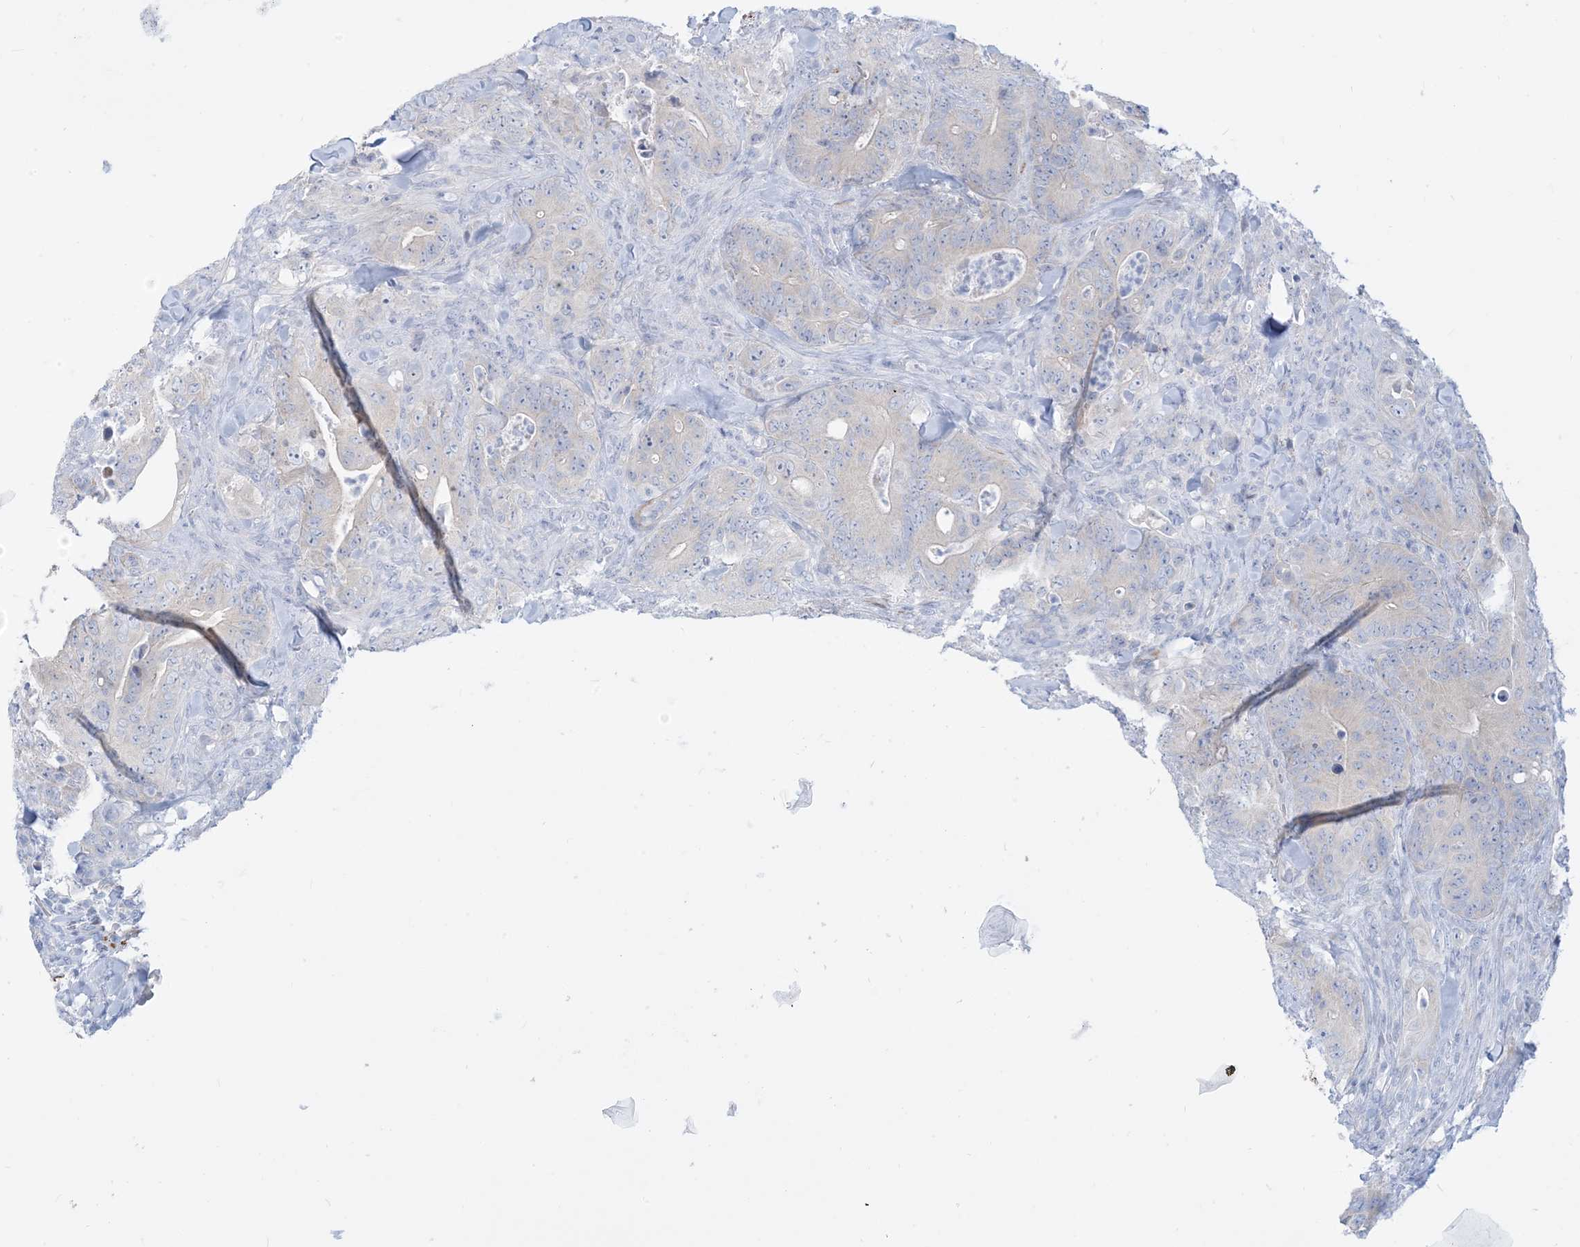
{"staining": {"intensity": "strong", "quantity": "25%-75%", "location": "cytoplasmic/membranous"}, "tissue": "colorectal cancer", "cell_type": "Tumor cells", "image_type": "cancer", "snomed": [{"axis": "morphology", "description": "Normal tissue, NOS"}, {"axis": "topography", "description": "Colon"}], "caption": "Immunohistochemical staining of colorectal cancer demonstrates strong cytoplasmic/membranous protein positivity in about 25%-75% of tumor cells.", "gene": "MARS2", "patient": {"sex": "female", "age": 82}}